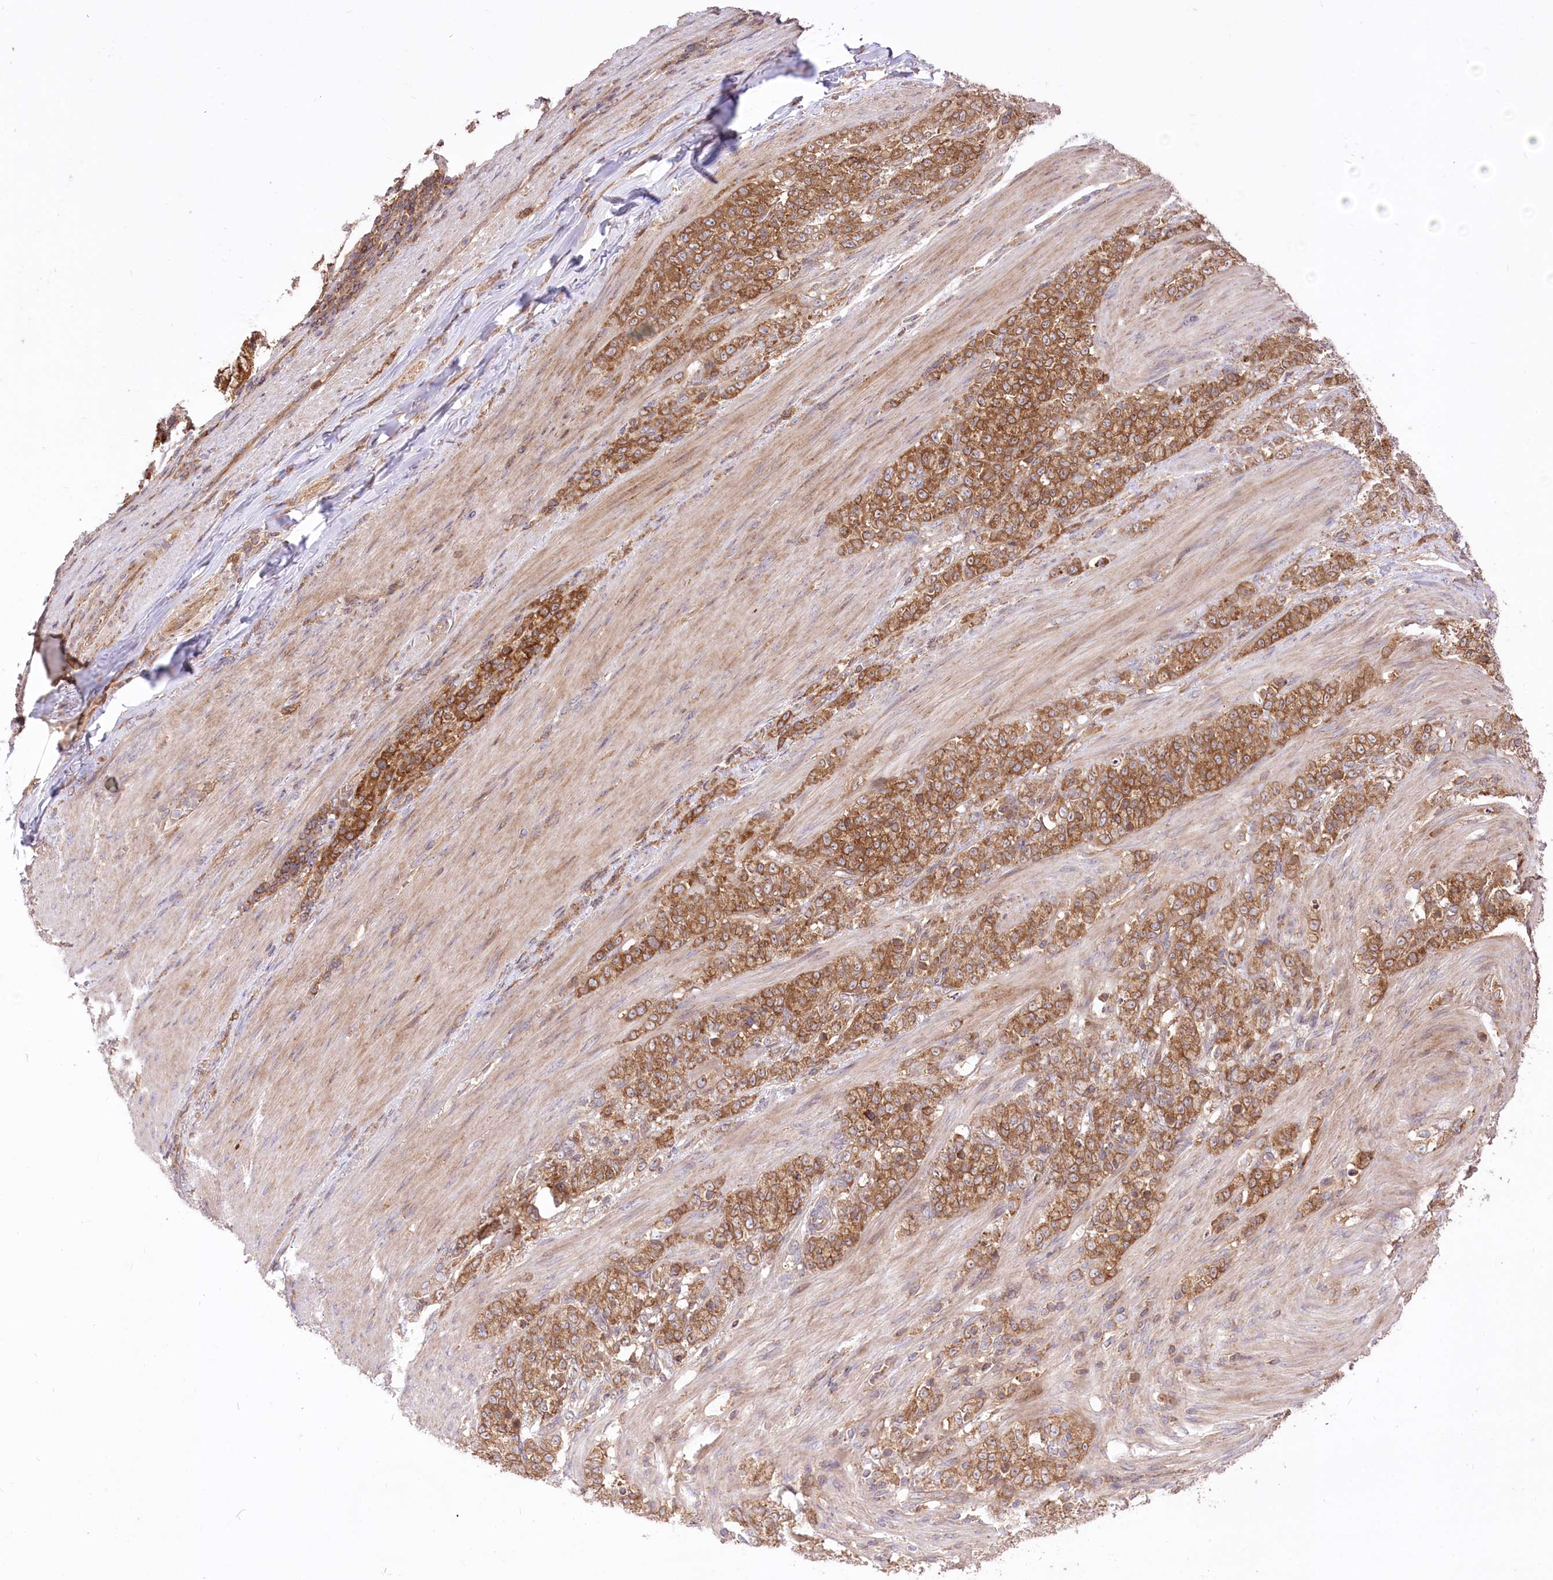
{"staining": {"intensity": "moderate", "quantity": ">75%", "location": "cytoplasmic/membranous"}, "tissue": "stomach cancer", "cell_type": "Tumor cells", "image_type": "cancer", "snomed": [{"axis": "morphology", "description": "Adenocarcinoma, NOS"}, {"axis": "topography", "description": "Stomach"}], "caption": "Immunohistochemistry (IHC) histopathology image of neoplastic tissue: adenocarcinoma (stomach) stained using immunohistochemistry (IHC) exhibits medium levels of moderate protein expression localized specifically in the cytoplasmic/membranous of tumor cells, appearing as a cytoplasmic/membranous brown color.", "gene": "XYLB", "patient": {"sex": "female", "age": 79}}